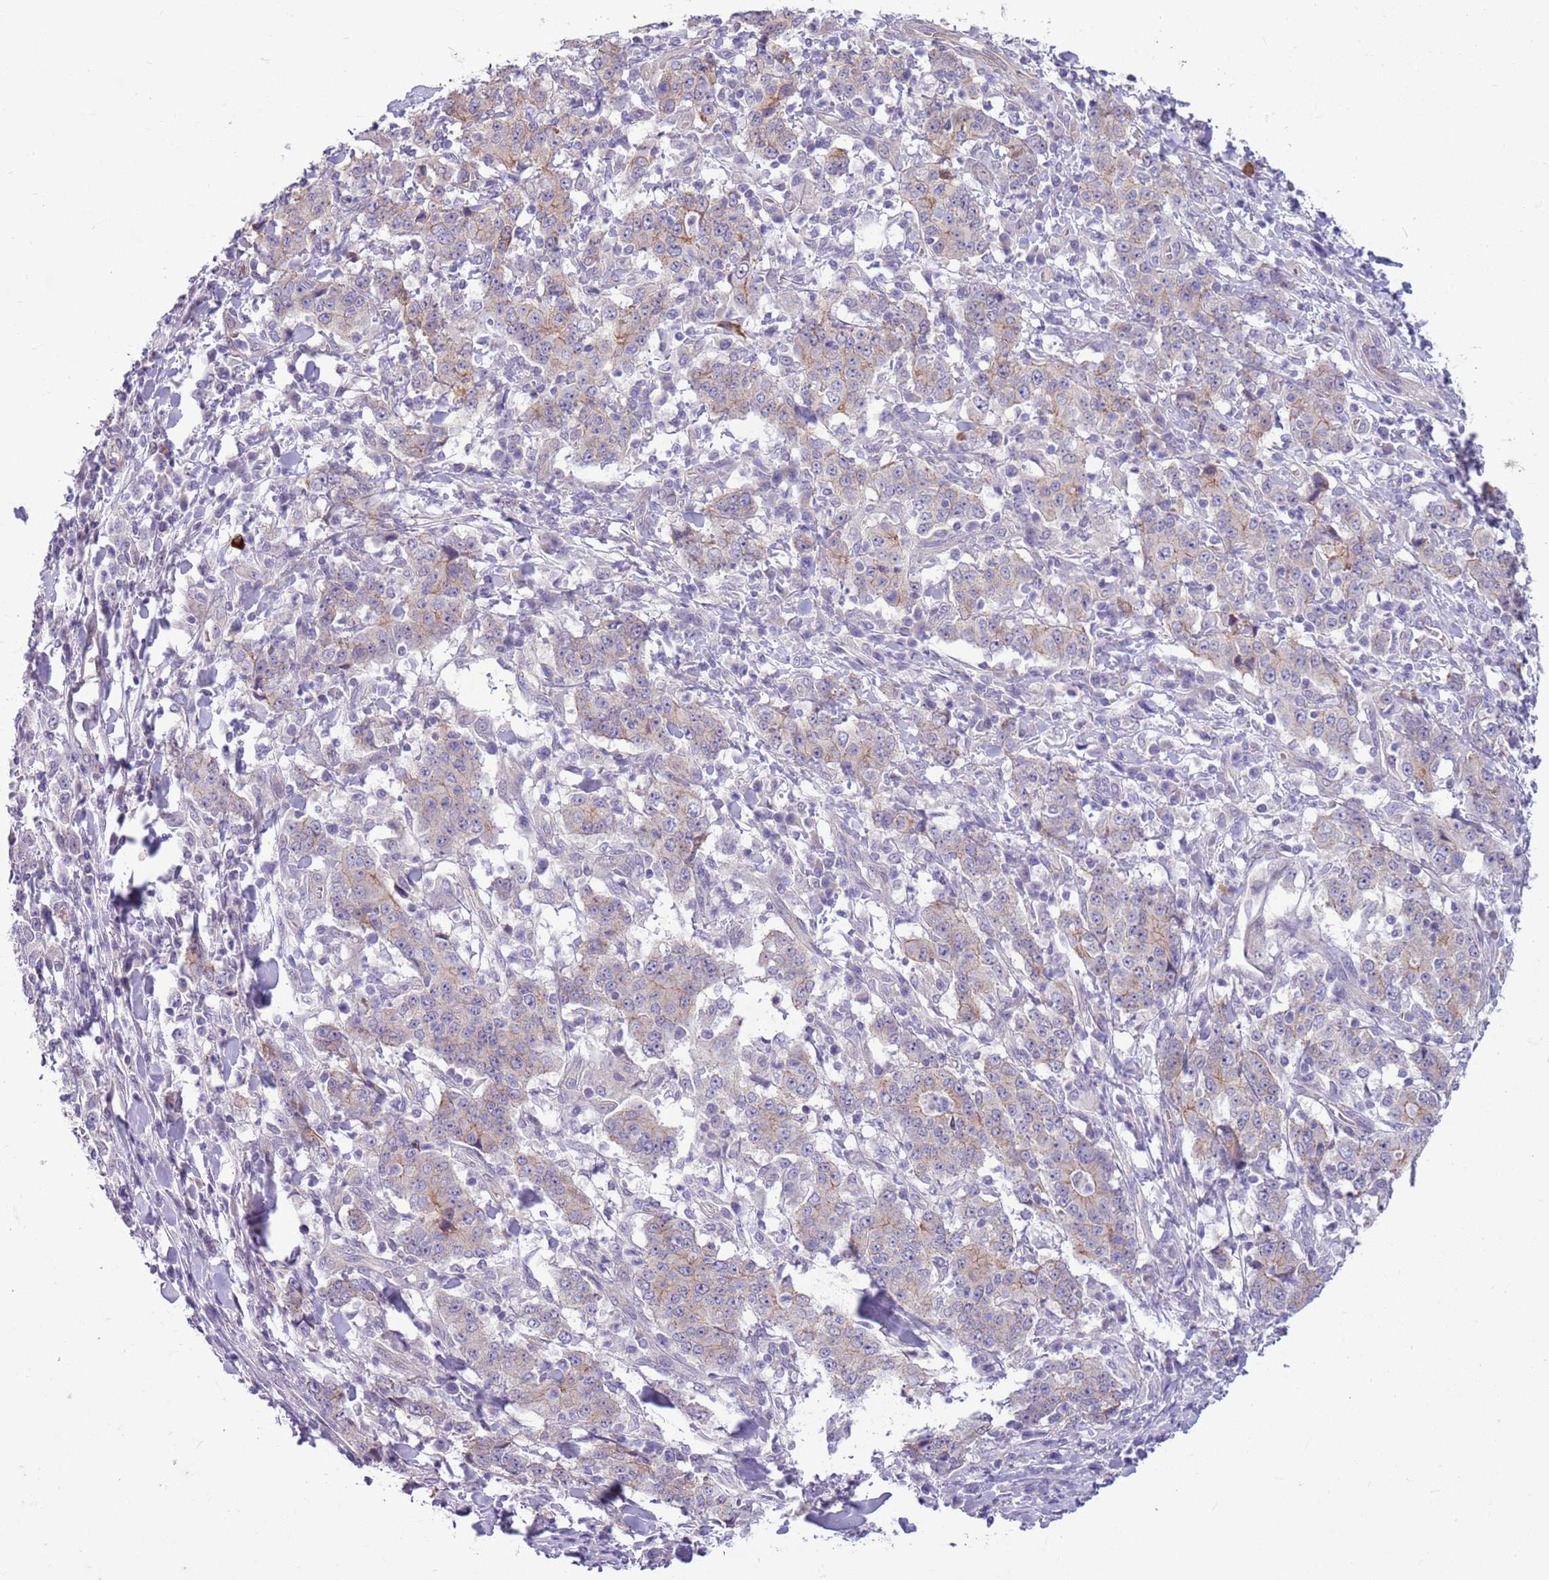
{"staining": {"intensity": "weak", "quantity": "<25%", "location": "cytoplasmic/membranous"}, "tissue": "stomach cancer", "cell_type": "Tumor cells", "image_type": "cancer", "snomed": [{"axis": "morphology", "description": "Normal tissue, NOS"}, {"axis": "morphology", "description": "Adenocarcinoma, NOS"}, {"axis": "topography", "description": "Stomach, upper"}, {"axis": "topography", "description": "Stomach"}], "caption": "Stomach cancer was stained to show a protein in brown. There is no significant positivity in tumor cells.", "gene": "PARP8", "patient": {"sex": "male", "age": 59}}